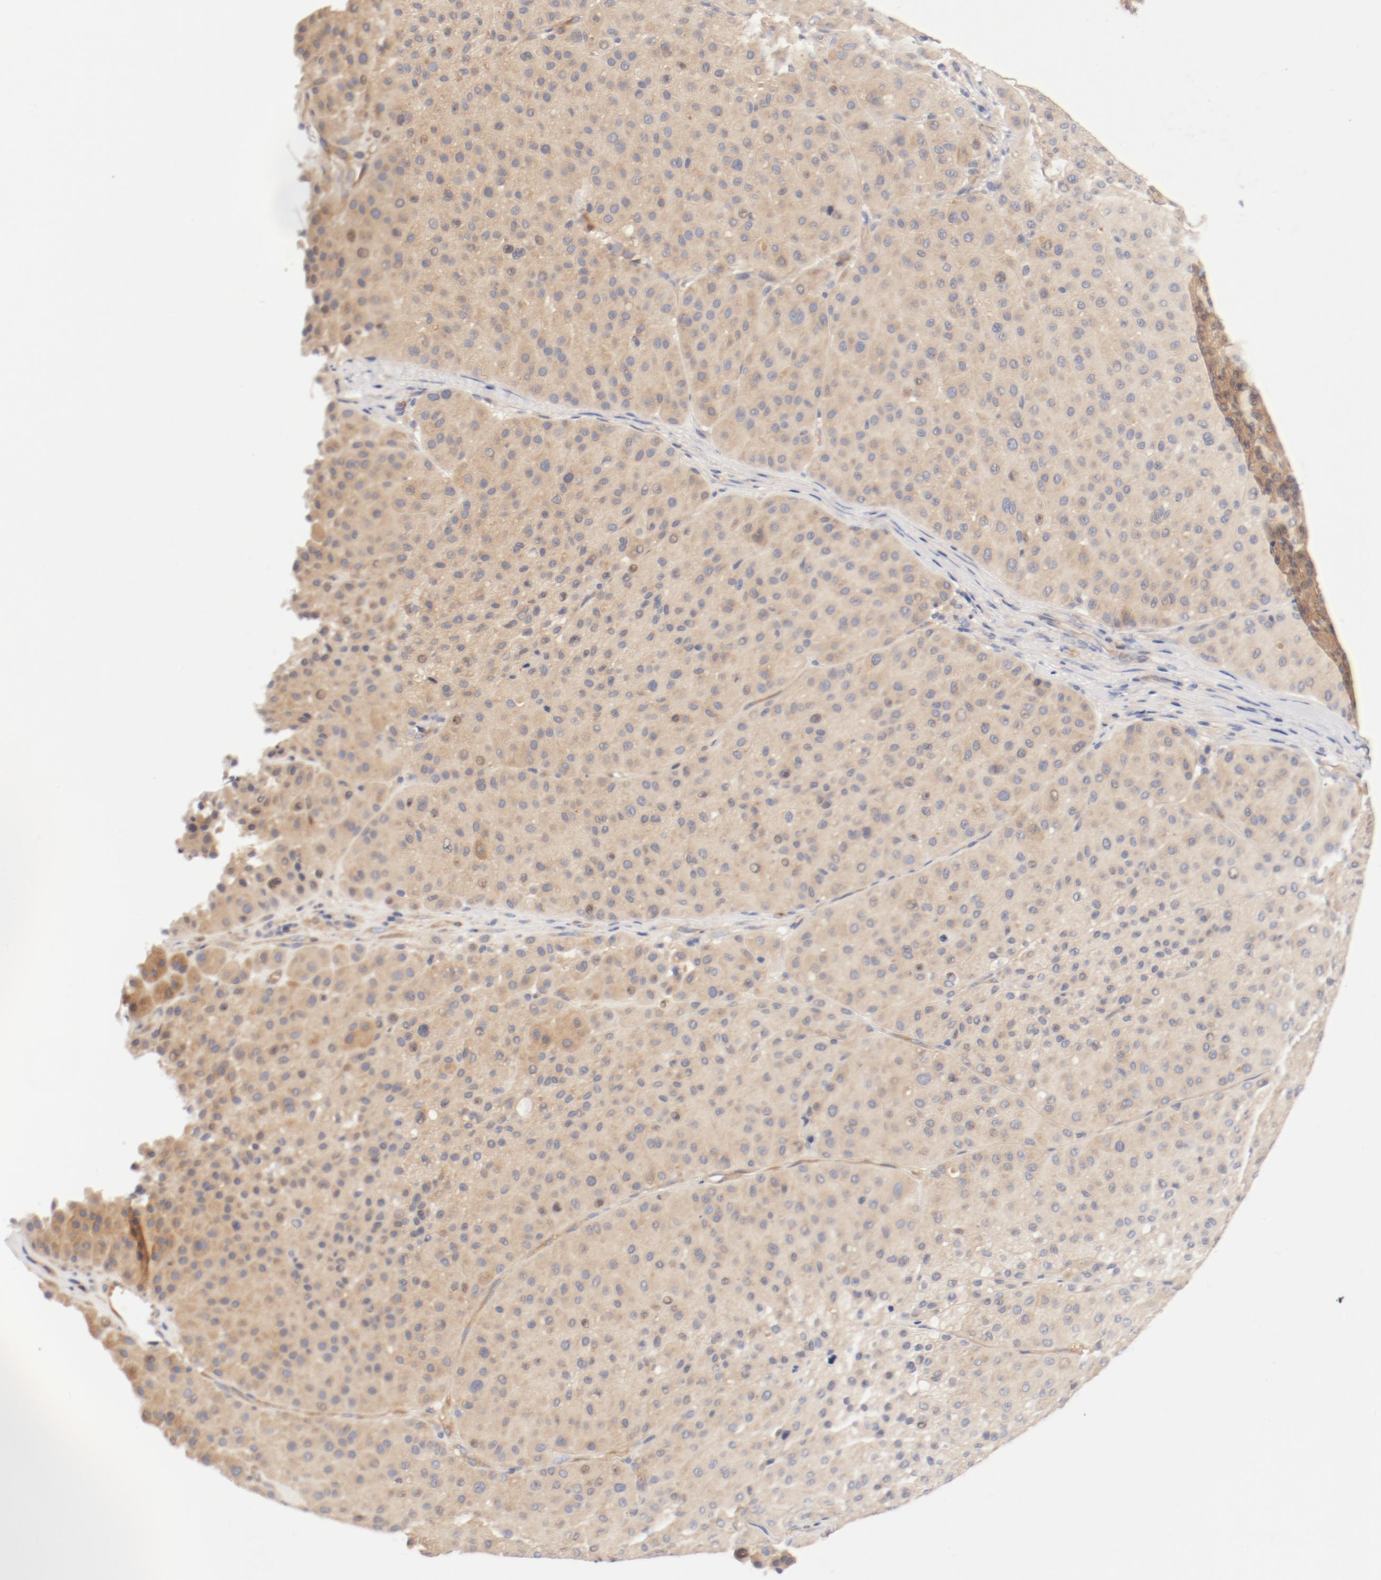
{"staining": {"intensity": "weak", "quantity": ">75%", "location": "cytoplasmic/membranous,nuclear"}, "tissue": "melanoma", "cell_type": "Tumor cells", "image_type": "cancer", "snomed": [{"axis": "morphology", "description": "Normal tissue, NOS"}, {"axis": "morphology", "description": "Malignant melanoma, Metastatic site"}, {"axis": "topography", "description": "Skin"}], "caption": "Tumor cells show low levels of weak cytoplasmic/membranous and nuclear positivity in approximately >75% of cells in human malignant melanoma (metastatic site).", "gene": "DYNC1H1", "patient": {"sex": "male", "age": 41}}